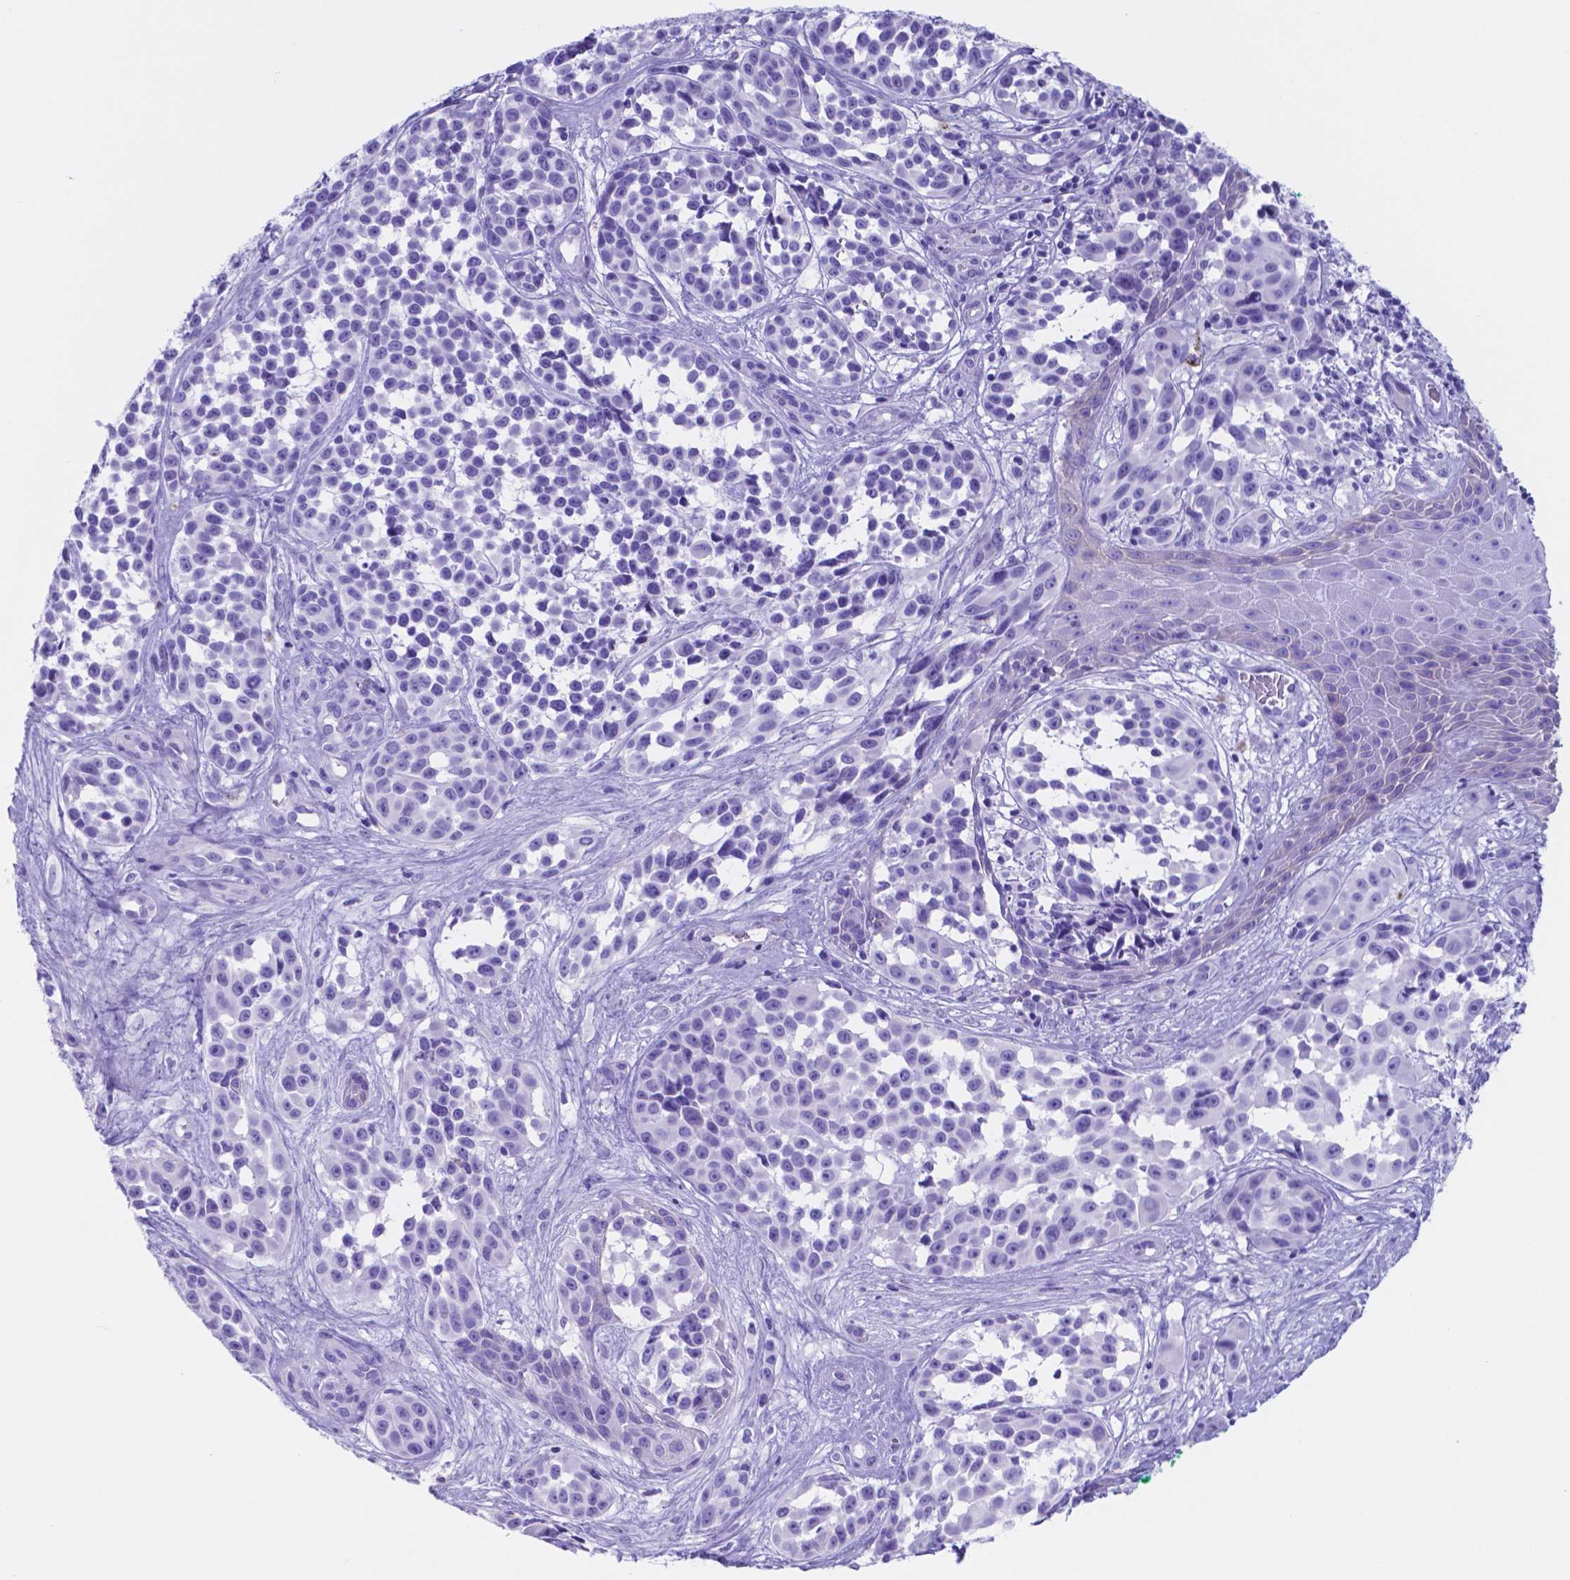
{"staining": {"intensity": "negative", "quantity": "none", "location": "none"}, "tissue": "melanoma", "cell_type": "Tumor cells", "image_type": "cancer", "snomed": [{"axis": "morphology", "description": "Malignant melanoma, NOS"}, {"axis": "topography", "description": "Skin"}], "caption": "Malignant melanoma was stained to show a protein in brown. There is no significant staining in tumor cells. (DAB (3,3'-diaminobenzidine) IHC with hematoxylin counter stain).", "gene": "DNAAF8", "patient": {"sex": "female", "age": 88}}